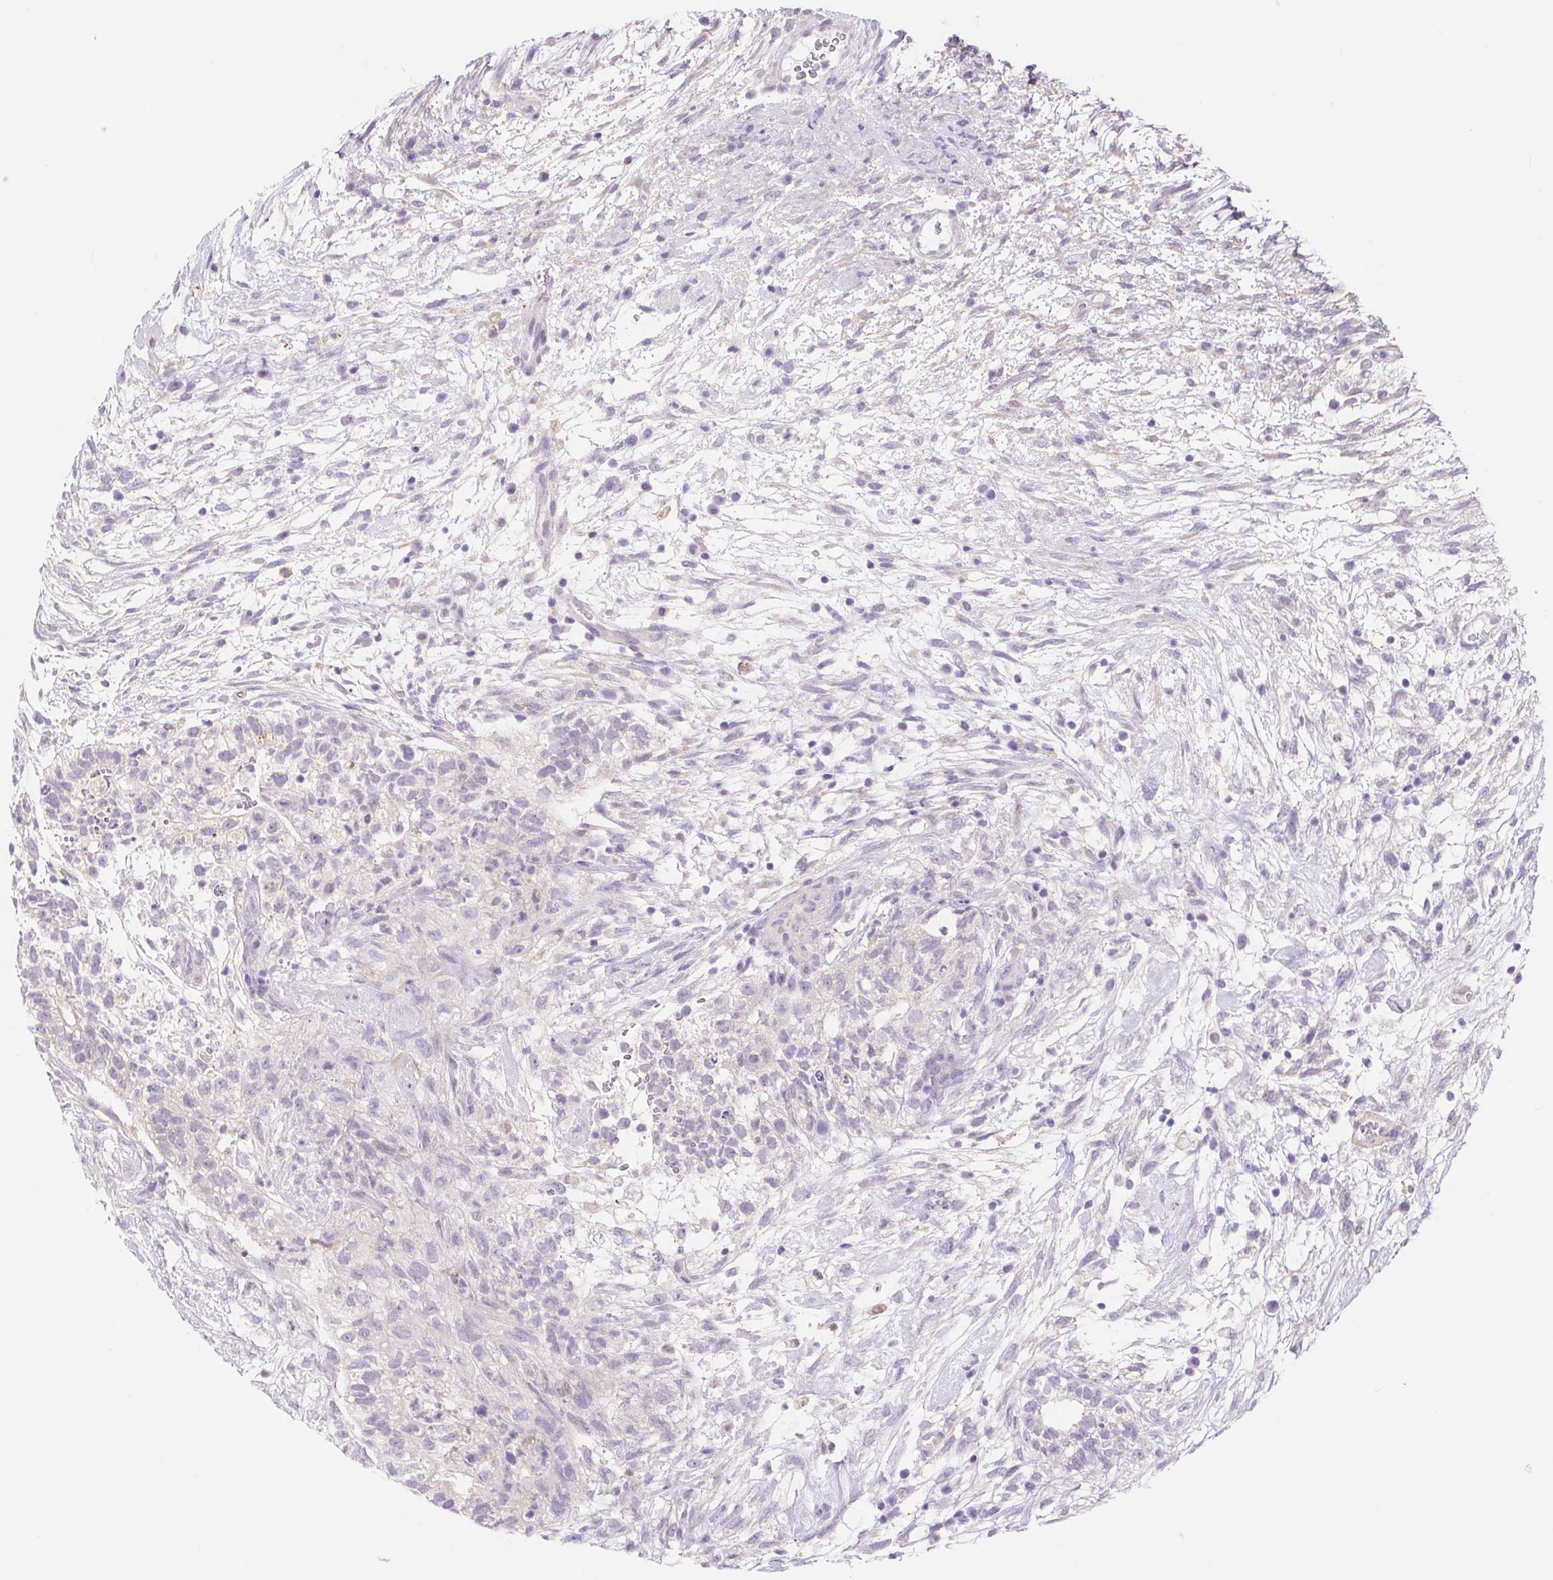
{"staining": {"intensity": "negative", "quantity": "none", "location": "none"}, "tissue": "testis cancer", "cell_type": "Tumor cells", "image_type": "cancer", "snomed": [{"axis": "morphology", "description": "Carcinoma, Embryonal, NOS"}, {"axis": "topography", "description": "Testis"}], "caption": "This is a histopathology image of IHC staining of embryonal carcinoma (testis), which shows no positivity in tumor cells.", "gene": "DYNC2LI1", "patient": {"sex": "male", "age": 32}}